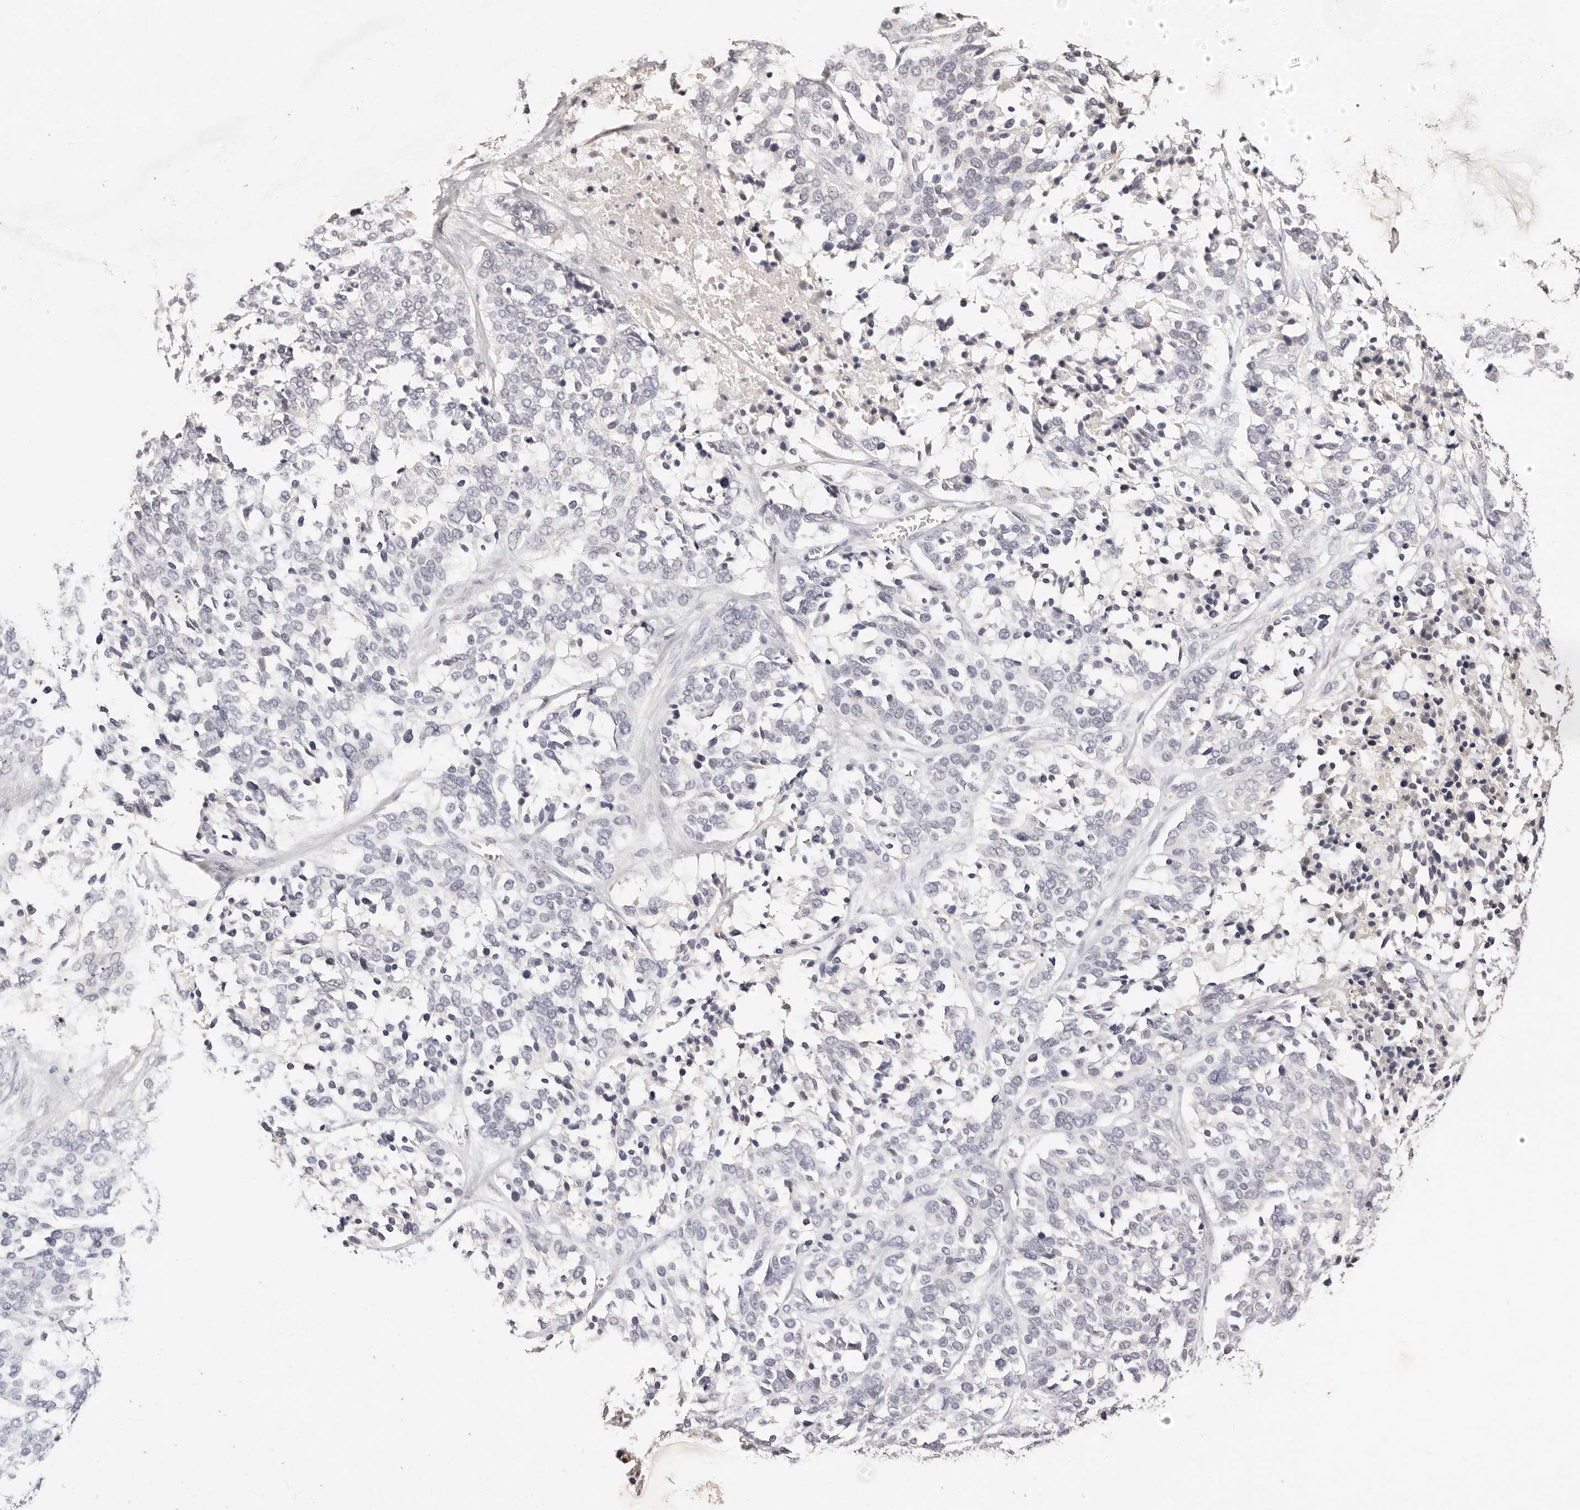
{"staining": {"intensity": "negative", "quantity": "none", "location": "none"}, "tissue": "ovarian cancer", "cell_type": "Tumor cells", "image_type": "cancer", "snomed": [{"axis": "morphology", "description": "Cystadenocarcinoma, serous, NOS"}, {"axis": "topography", "description": "Ovary"}], "caption": "This is a micrograph of IHC staining of serous cystadenocarcinoma (ovarian), which shows no staining in tumor cells. (Brightfield microscopy of DAB immunohistochemistry (IHC) at high magnification).", "gene": "TSPAN13", "patient": {"sex": "female", "age": 44}}